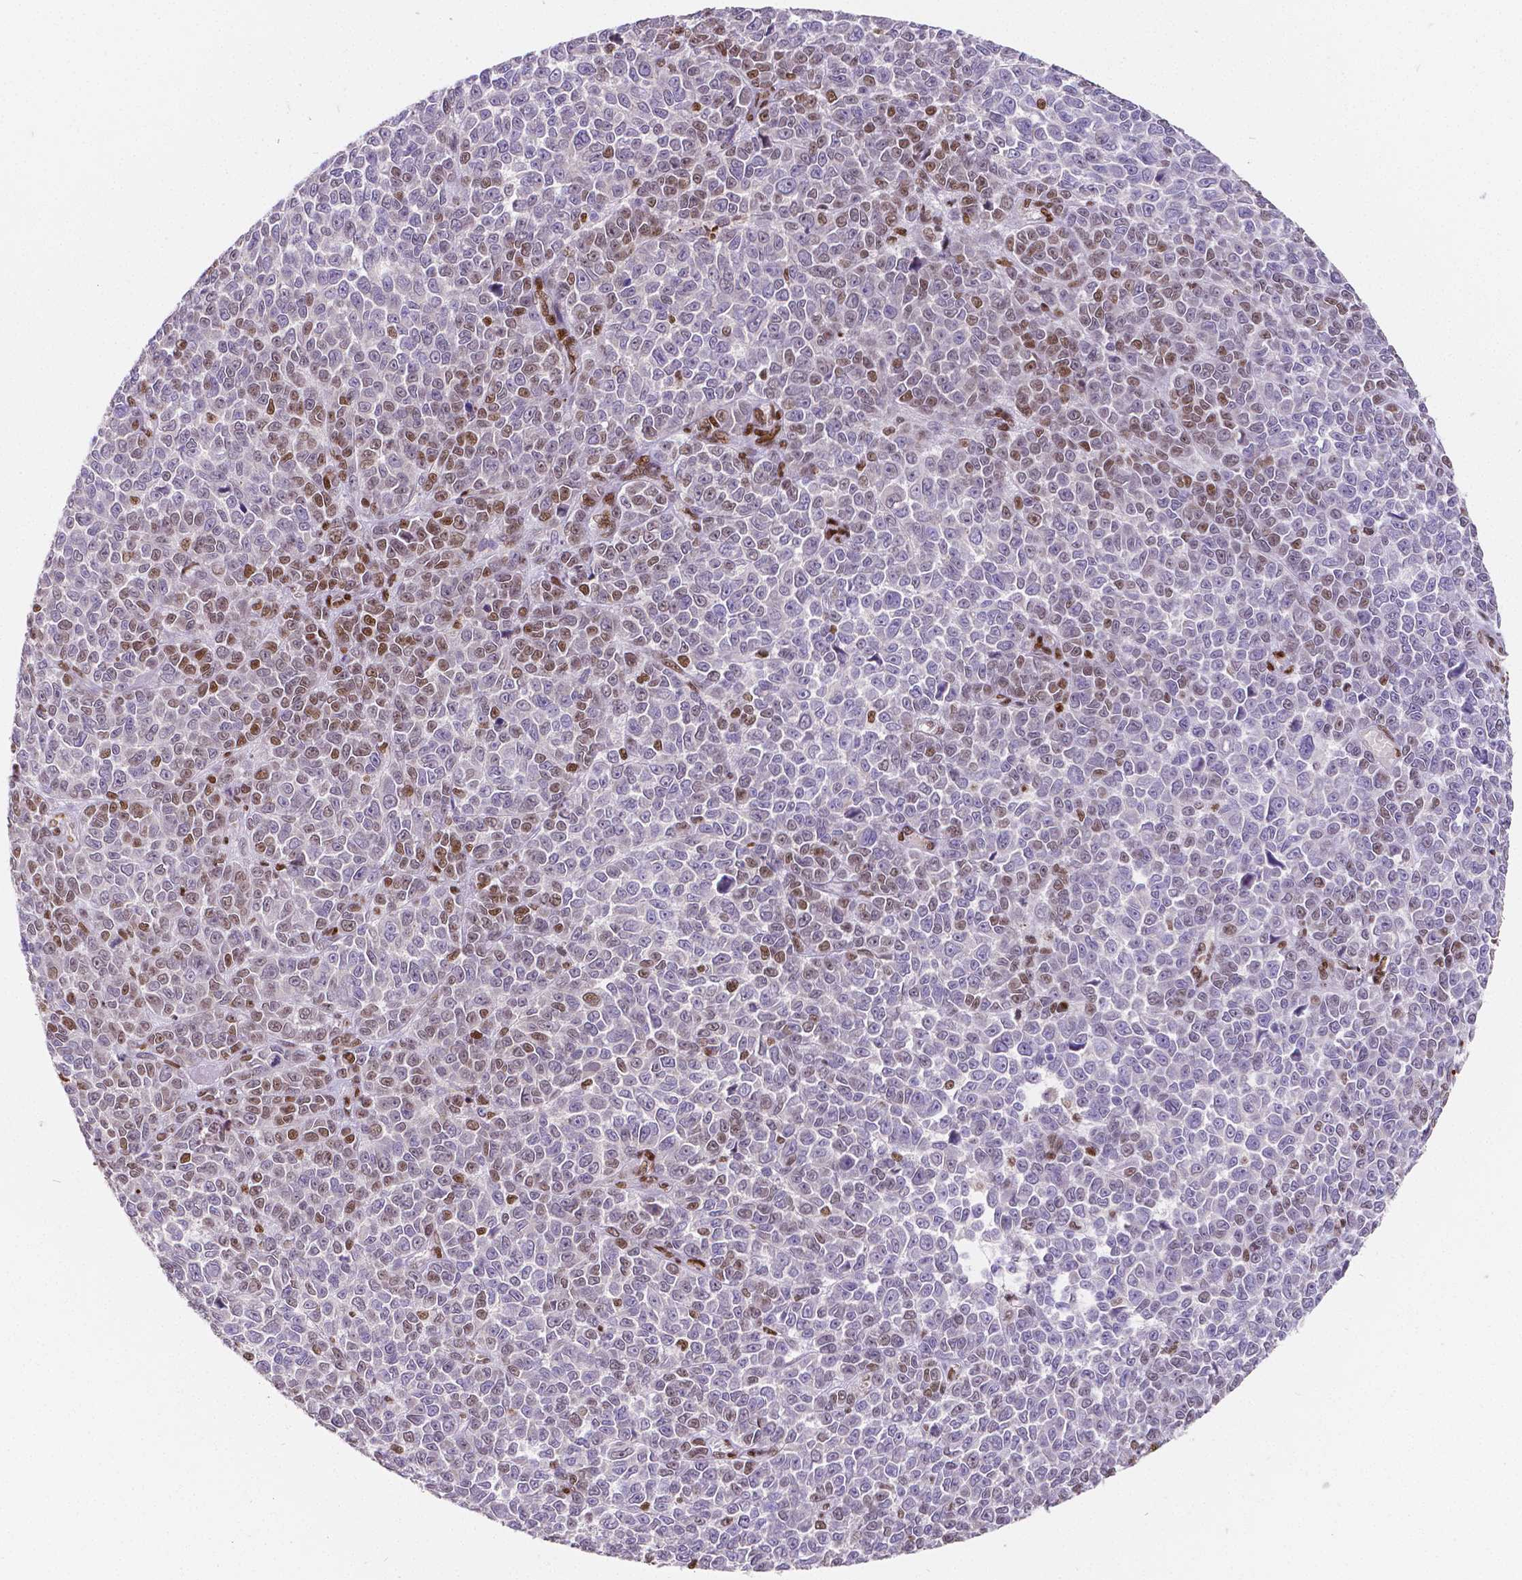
{"staining": {"intensity": "moderate", "quantity": "<25%", "location": "nuclear"}, "tissue": "melanoma", "cell_type": "Tumor cells", "image_type": "cancer", "snomed": [{"axis": "morphology", "description": "Malignant melanoma, NOS"}, {"axis": "topography", "description": "Skin"}], "caption": "Brown immunohistochemical staining in melanoma displays moderate nuclear expression in about <25% of tumor cells.", "gene": "MEF2C", "patient": {"sex": "female", "age": 95}}